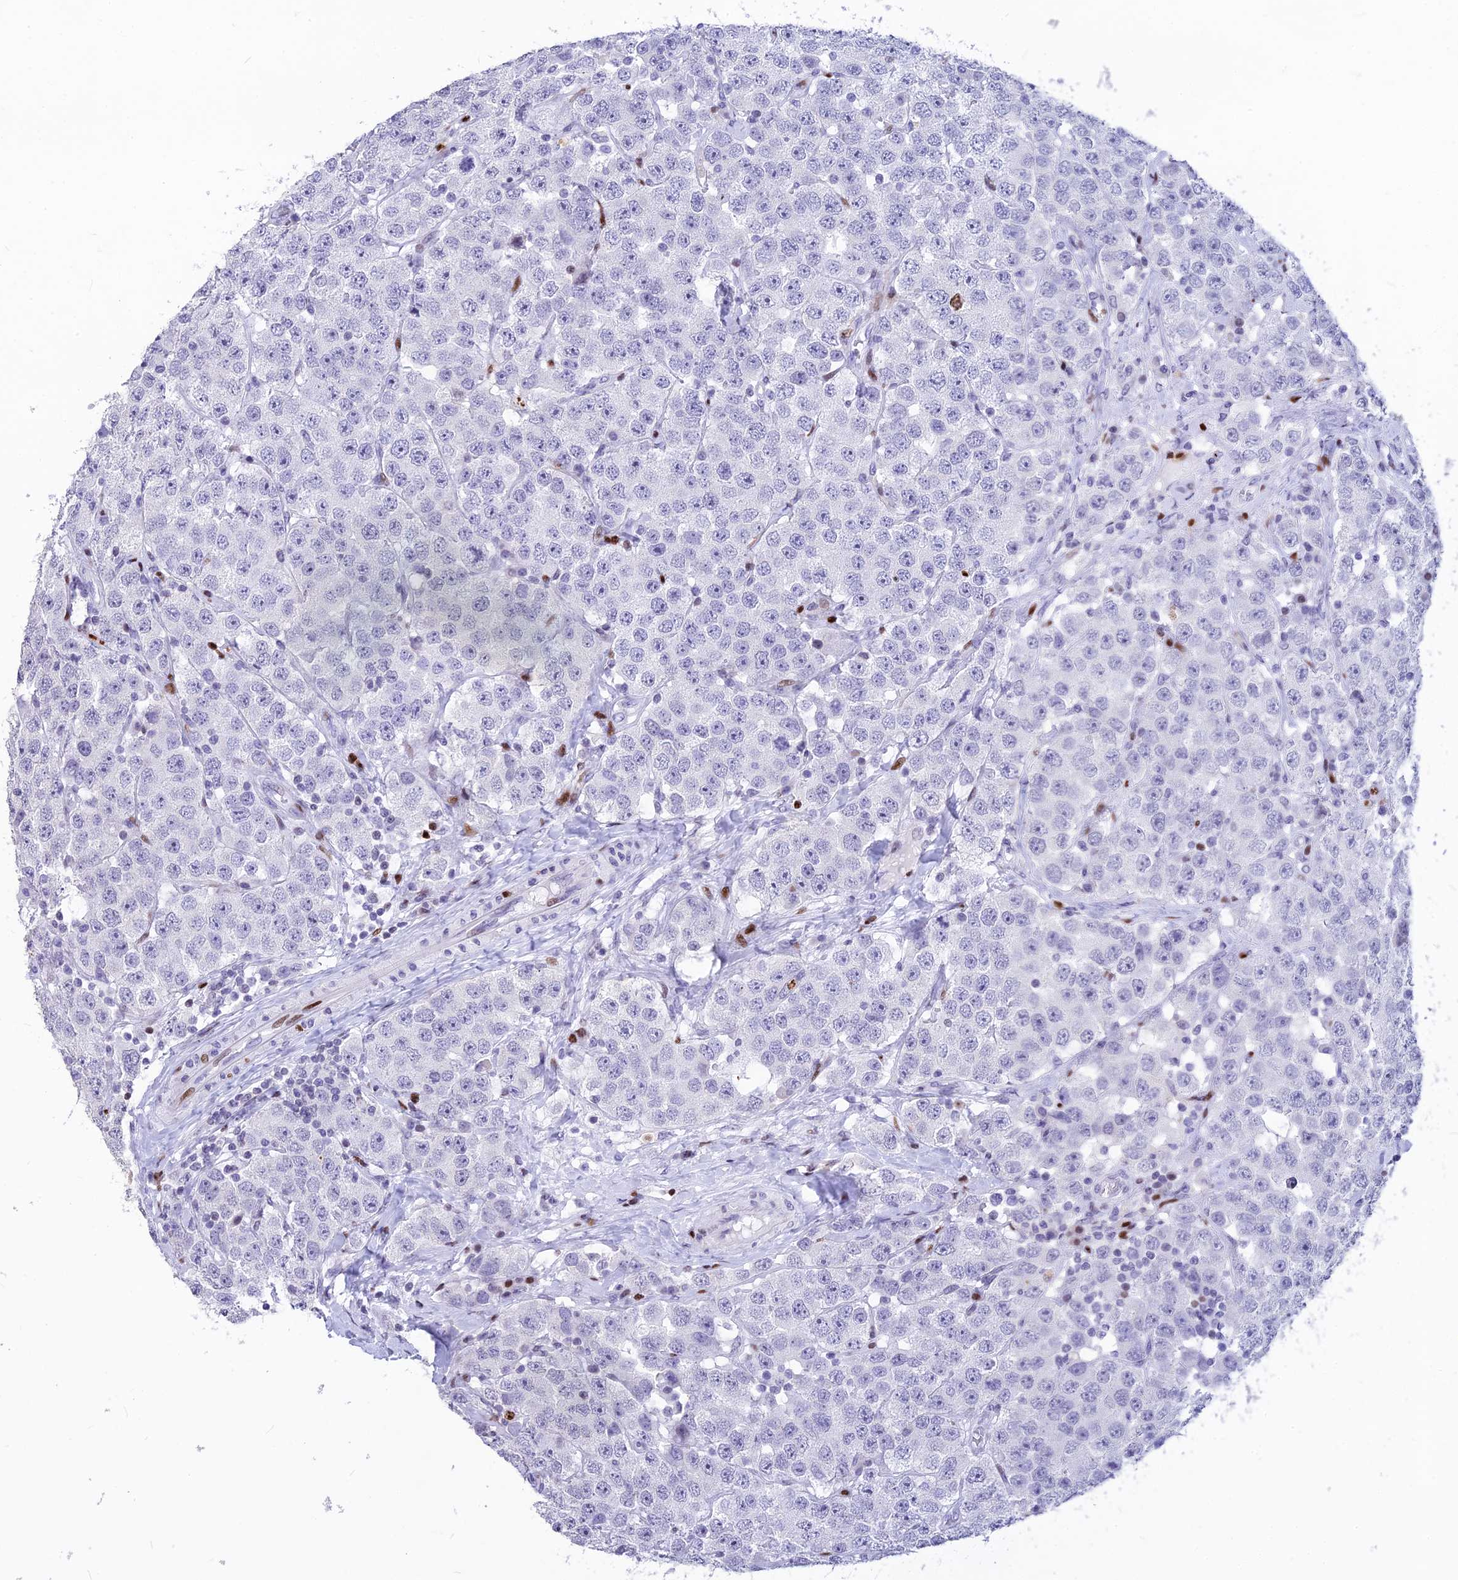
{"staining": {"intensity": "negative", "quantity": "none", "location": "none"}, "tissue": "testis cancer", "cell_type": "Tumor cells", "image_type": "cancer", "snomed": [{"axis": "morphology", "description": "Seminoma, NOS"}, {"axis": "topography", "description": "Testis"}], "caption": "Tumor cells are negative for brown protein staining in testis seminoma. (DAB immunohistochemistry (IHC) visualized using brightfield microscopy, high magnification).", "gene": "PRPS1", "patient": {"sex": "male", "age": 28}}